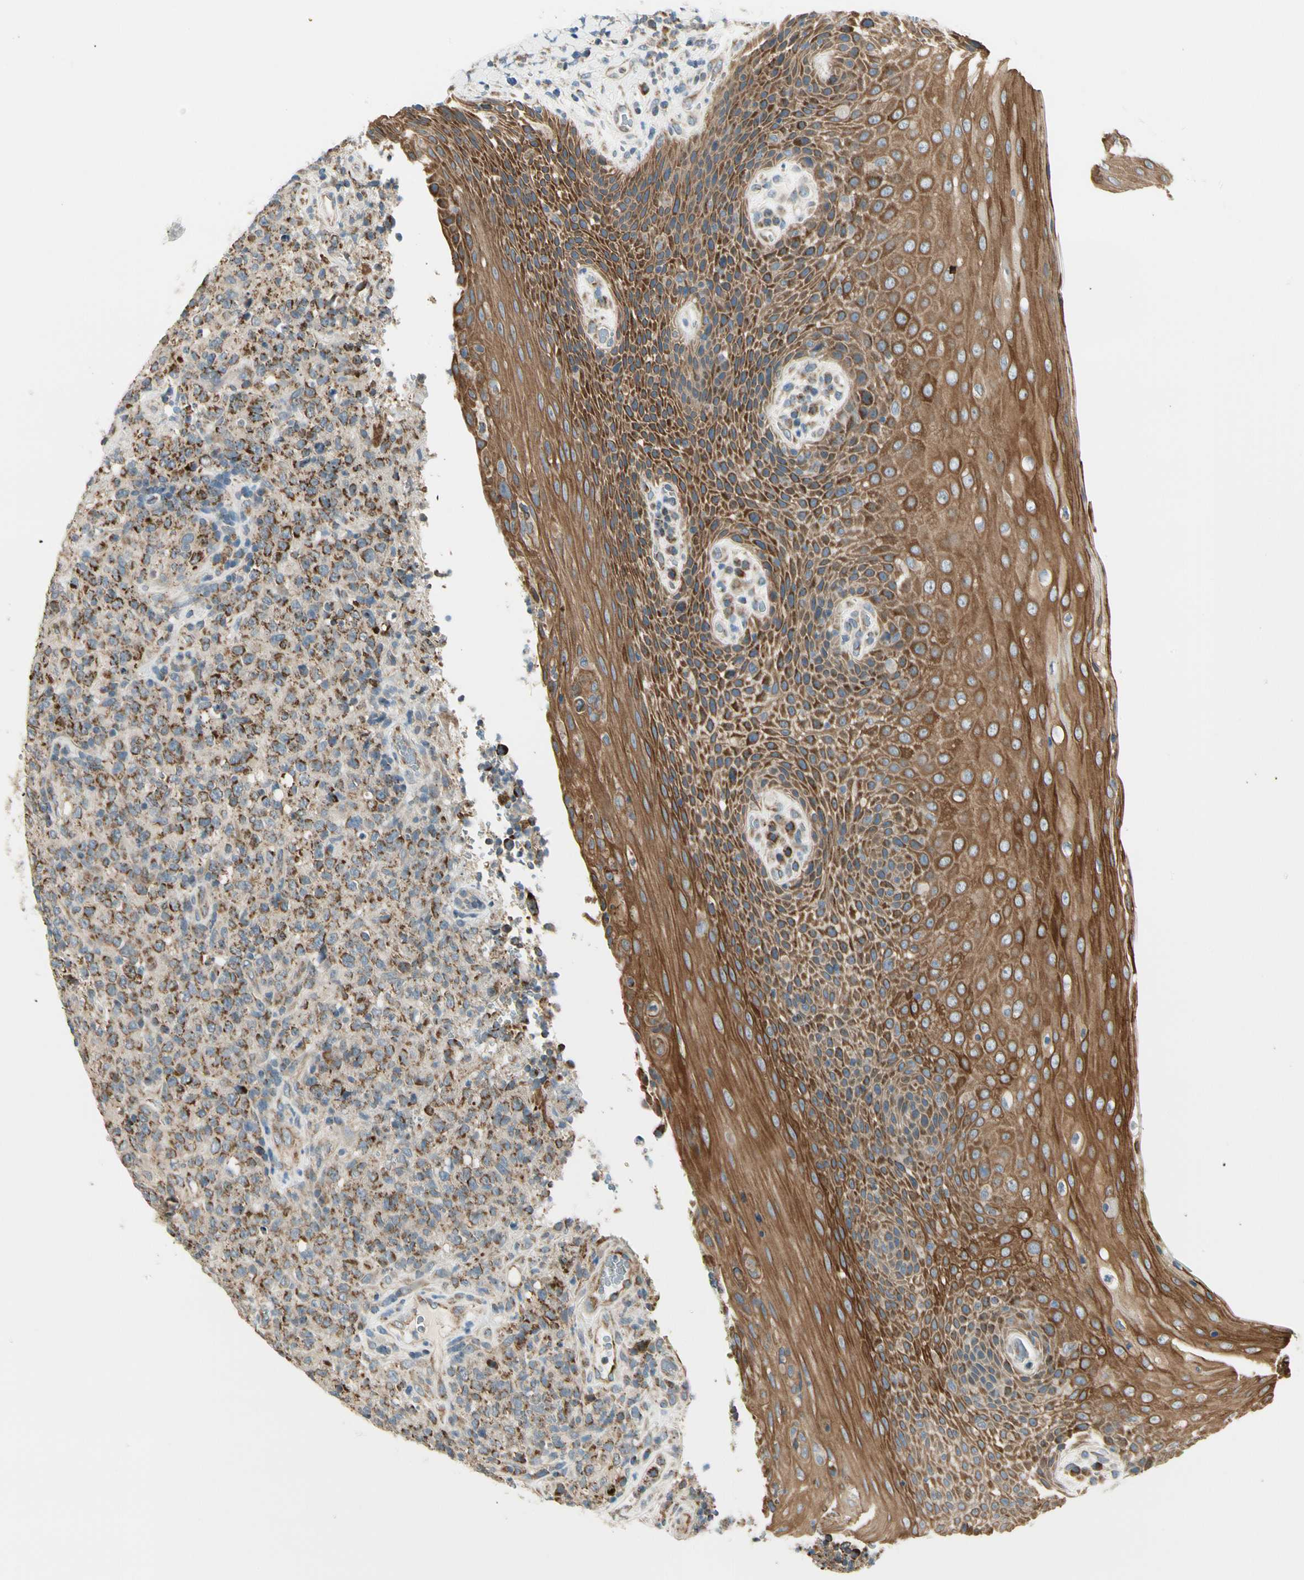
{"staining": {"intensity": "strong", "quantity": ">75%", "location": "cytoplasmic/membranous"}, "tissue": "lymphoma", "cell_type": "Tumor cells", "image_type": "cancer", "snomed": [{"axis": "morphology", "description": "Malignant lymphoma, non-Hodgkin's type, High grade"}, {"axis": "topography", "description": "Tonsil"}], "caption": "Strong cytoplasmic/membranous expression is seen in approximately >75% of tumor cells in high-grade malignant lymphoma, non-Hodgkin's type.", "gene": "EPHB3", "patient": {"sex": "female", "age": 36}}